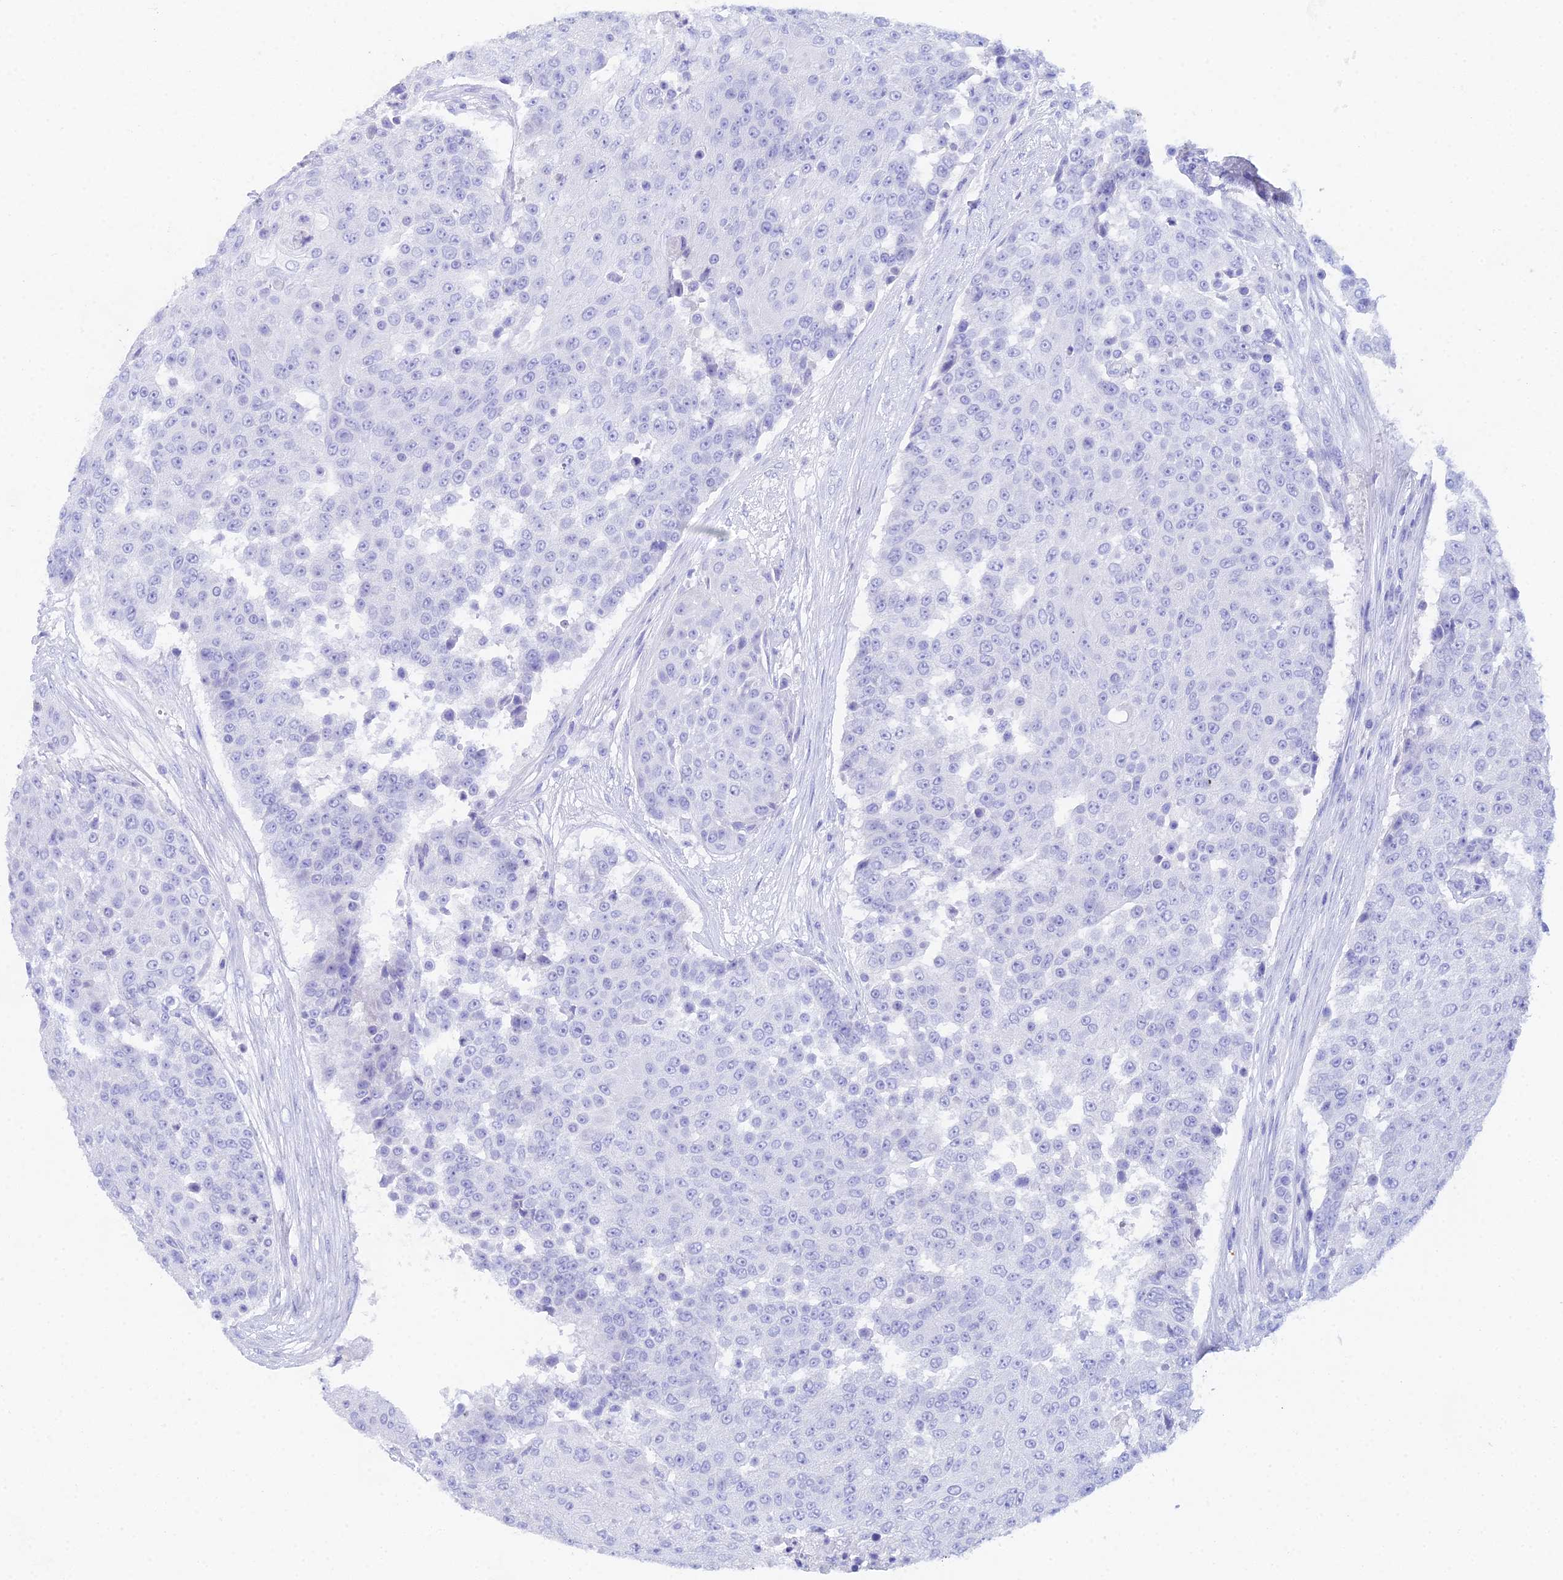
{"staining": {"intensity": "negative", "quantity": "none", "location": "none"}, "tissue": "urothelial cancer", "cell_type": "Tumor cells", "image_type": "cancer", "snomed": [{"axis": "morphology", "description": "Urothelial carcinoma, High grade"}, {"axis": "topography", "description": "Urinary bladder"}], "caption": "Tumor cells show no significant positivity in urothelial cancer.", "gene": "REG1A", "patient": {"sex": "female", "age": 63}}